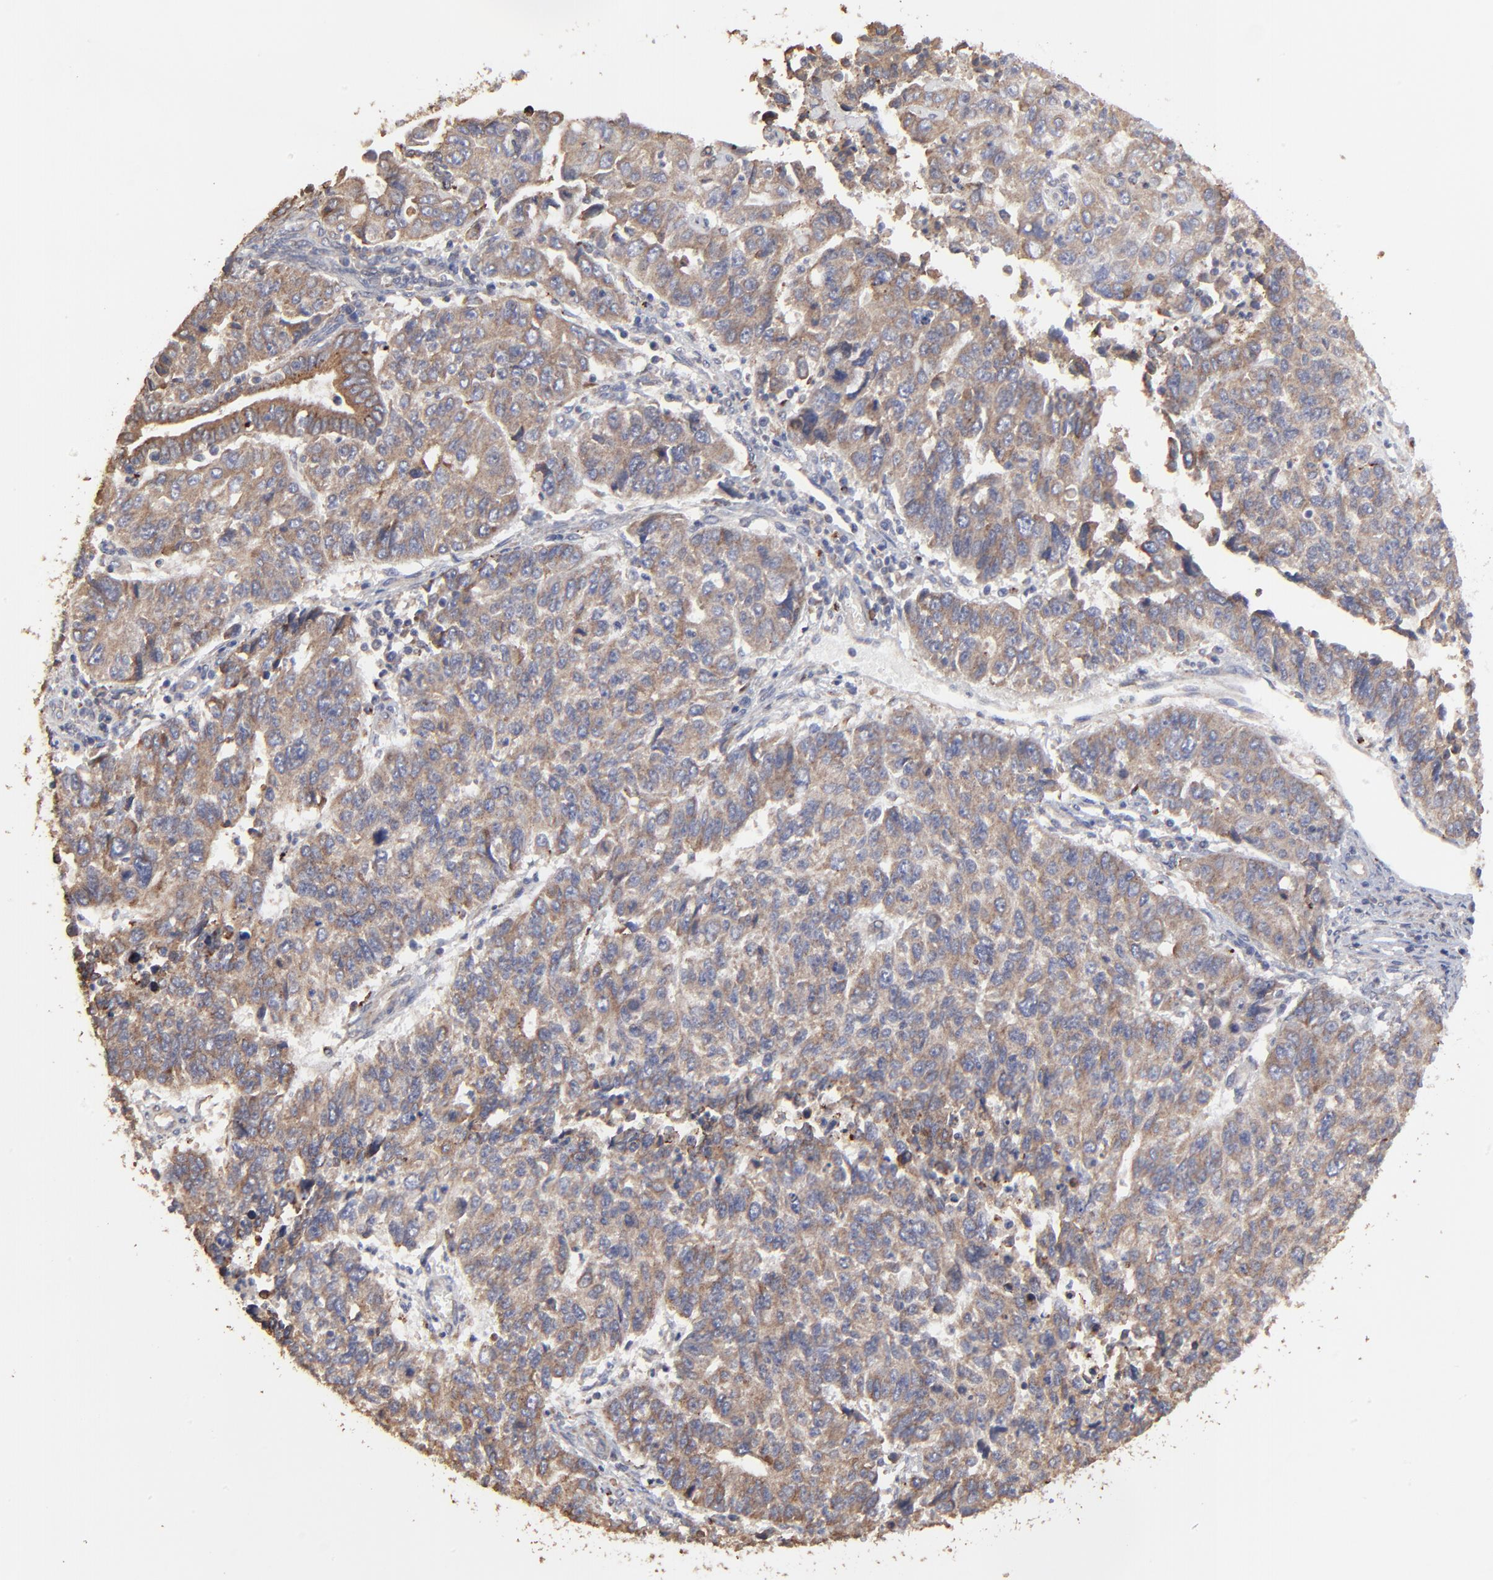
{"staining": {"intensity": "moderate", "quantity": ">75%", "location": "cytoplasmic/membranous"}, "tissue": "endometrial cancer", "cell_type": "Tumor cells", "image_type": "cancer", "snomed": [{"axis": "morphology", "description": "Adenocarcinoma, NOS"}, {"axis": "topography", "description": "Endometrium"}], "caption": "Human endometrial cancer stained with a brown dye exhibits moderate cytoplasmic/membranous positive staining in approximately >75% of tumor cells.", "gene": "ELP2", "patient": {"sex": "female", "age": 42}}